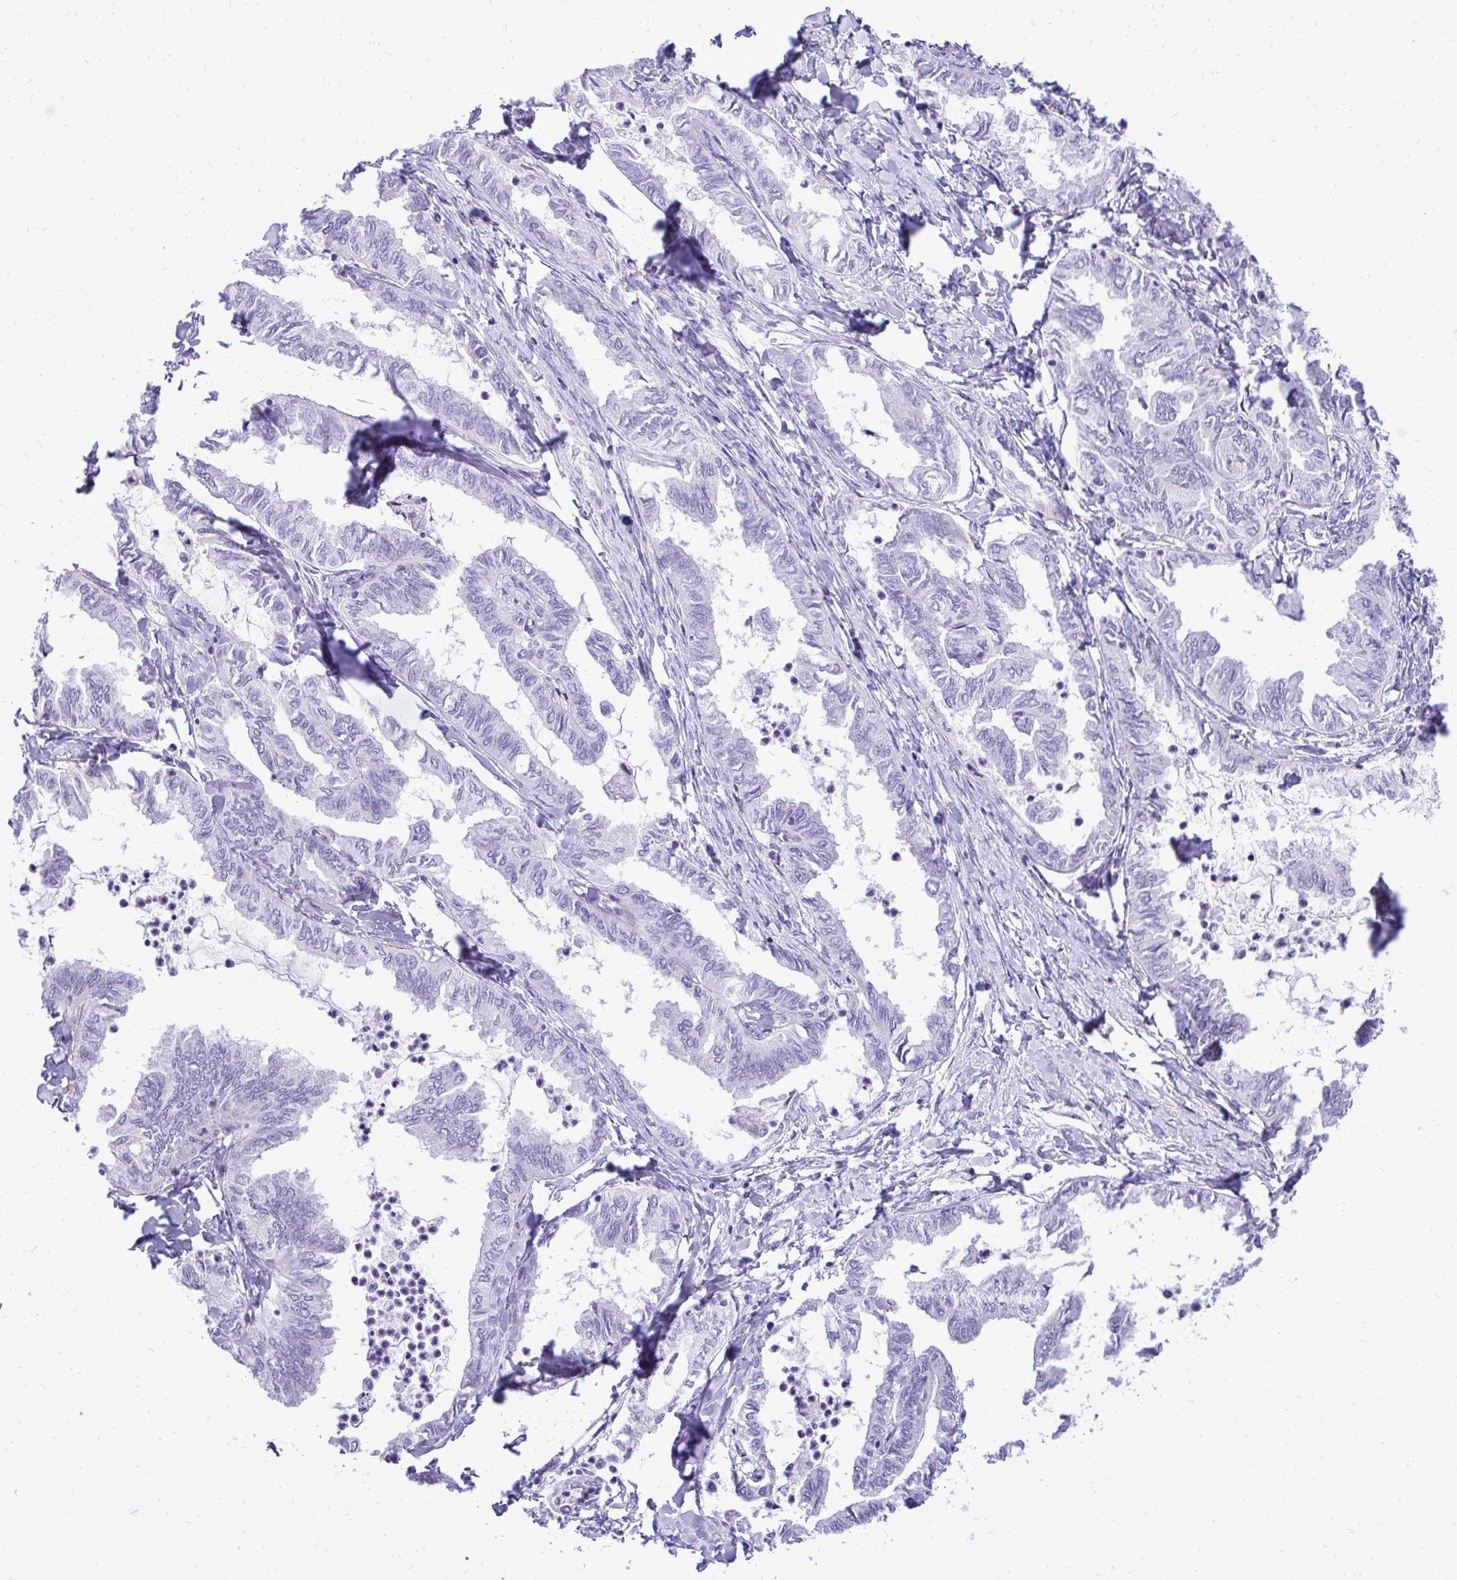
{"staining": {"intensity": "negative", "quantity": "none", "location": "none"}, "tissue": "ovarian cancer", "cell_type": "Tumor cells", "image_type": "cancer", "snomed": [{"axis": "morphology", "description": "Carcinoma, endometroid"}, {"axis": "topography", "description": "Ovary"}], "caption": "Immunohistochemistry (IHC) of ovarian cancer displays no expression in tumor cells.", "gene": "PELI3", "patient": {"sex": "female", "age": 70}}